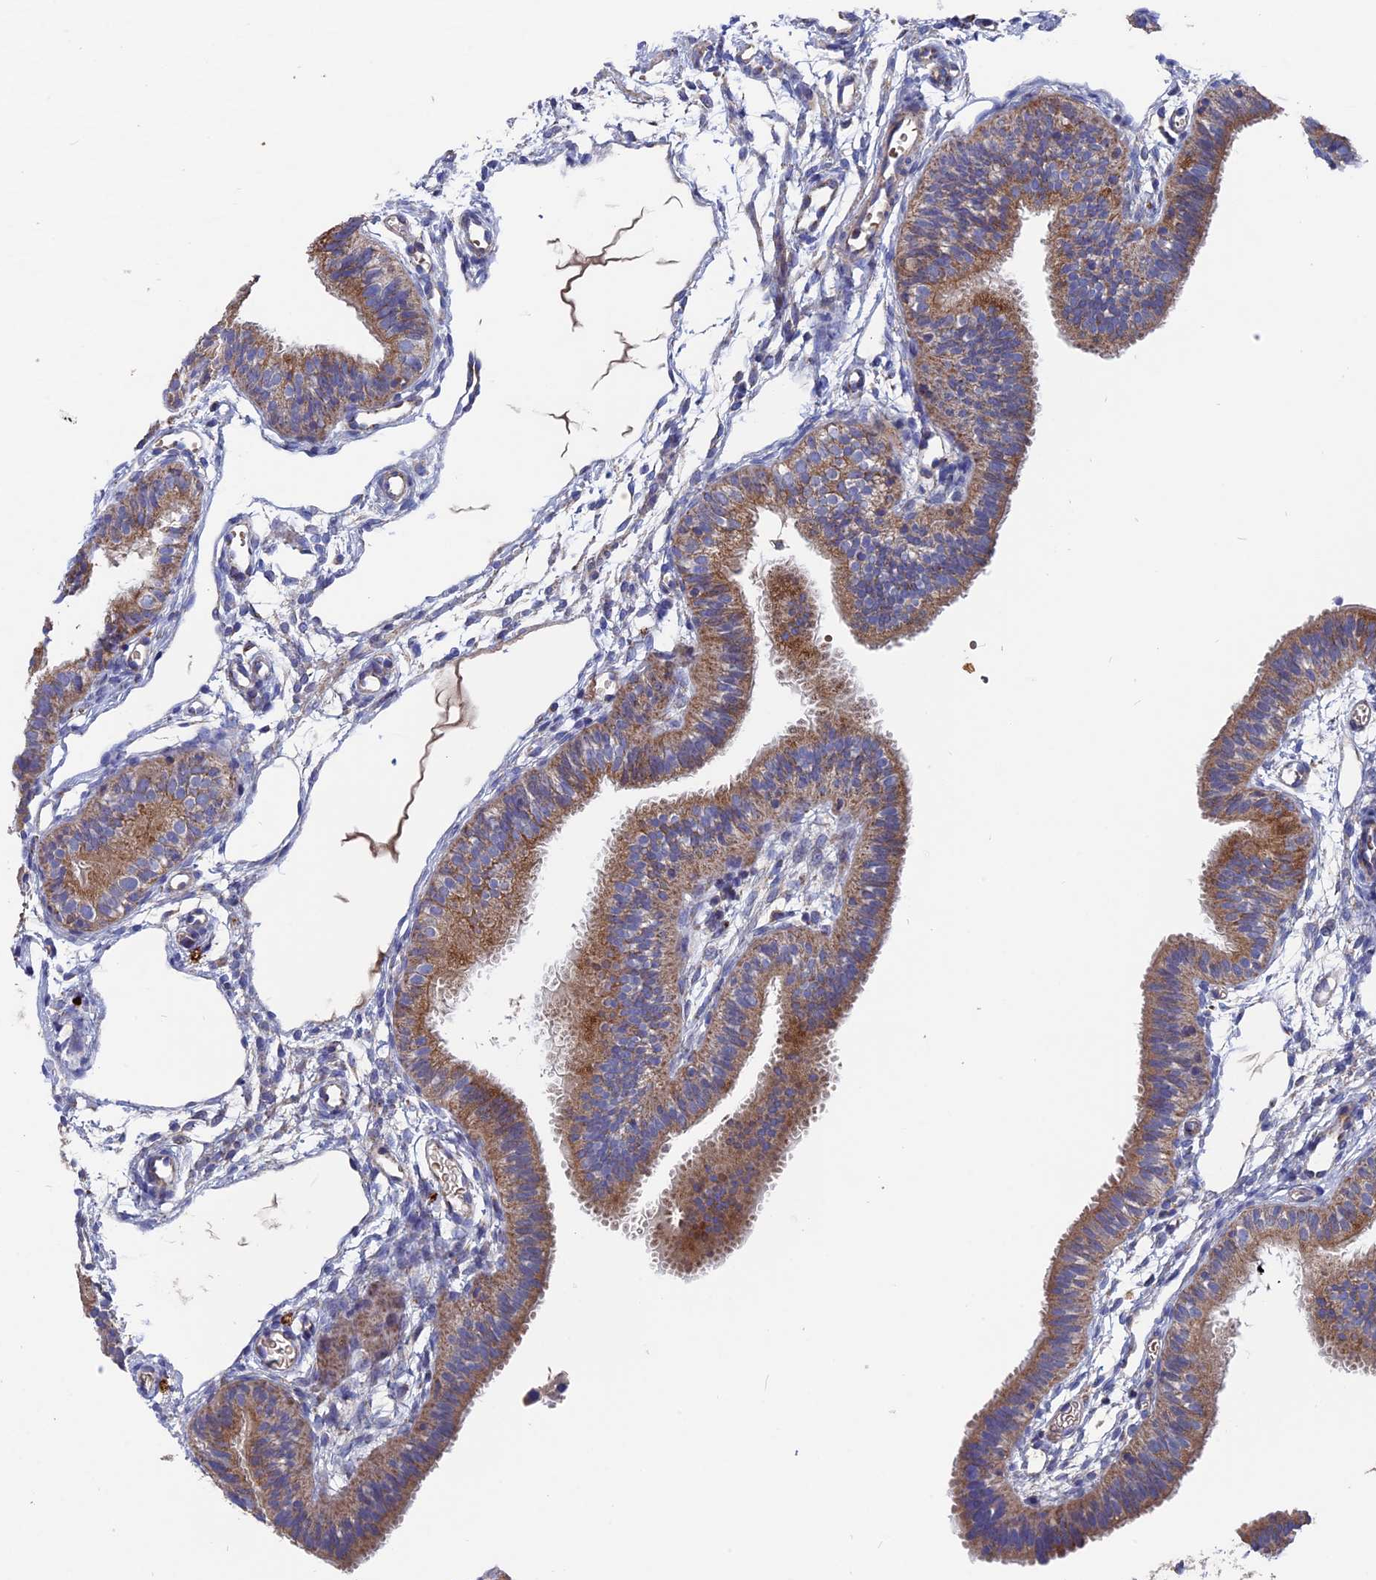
{"staining": {"intensity": "moderate", "quantity": ">75%", "location": "cytoplasmic/membranous"}, "tissue": "fallopian tube", "cell_type": "Glandular cells", "image_type": "normal", "snomed": [{"axis": "morphology", "description": "Normal tissue, NOS"}, {"axis": "topography", "description": "Fallopian tube"}], "caption": "Moderate cytoplasmic/membranous staining is present in about >75% of glandular cells in normal fallopian tube.", "gene": "TGFA", "patient": {"sex": "female", "age": 35}}